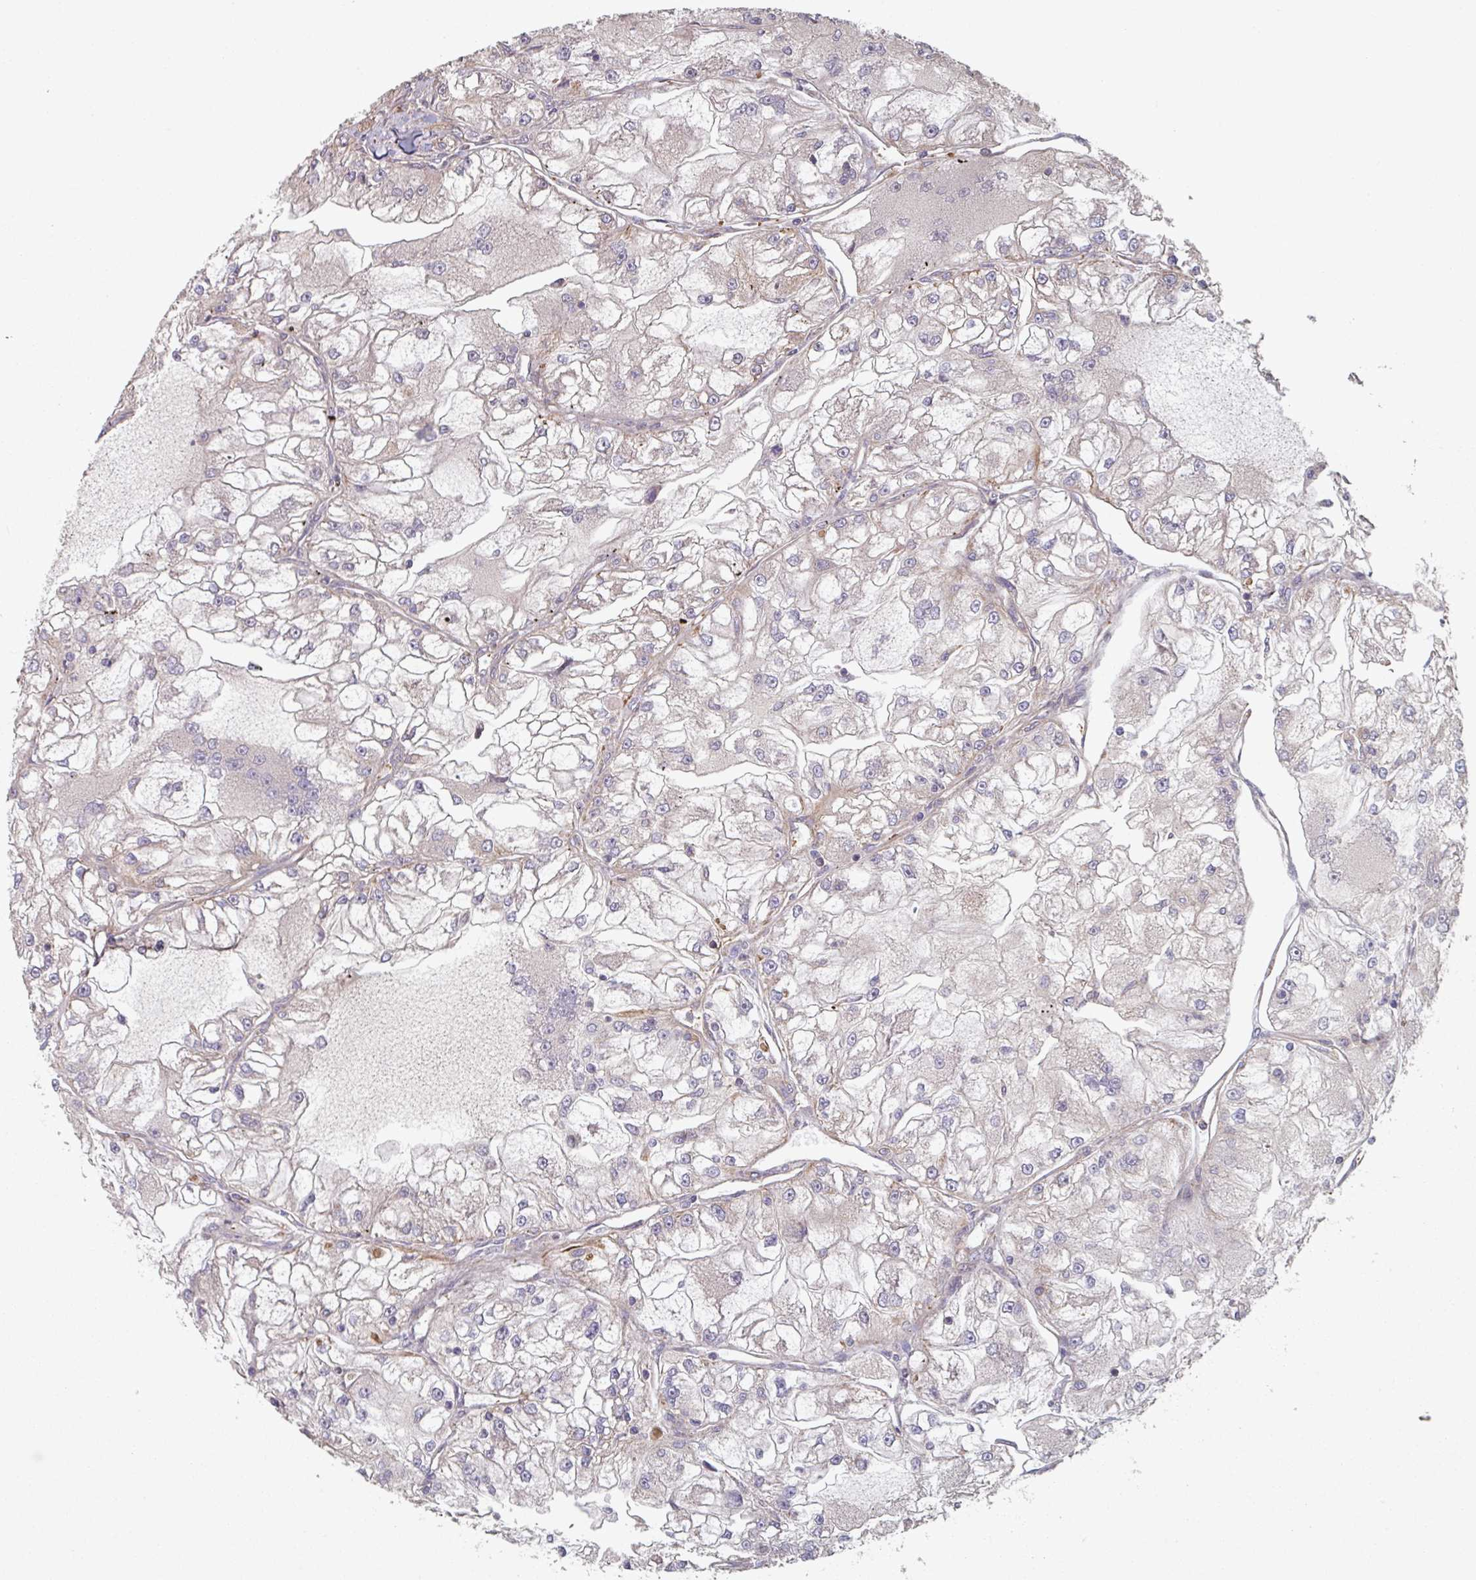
{"staining": {"intensity": "weak", "quantity": "<25%", "location": "cytoplasmic/membranous"}, "tissue": "renal cancer", "cell_type": "Tumor cells", "image_type": "cancer", "snomed": [{"axis": "morphology", "description": "Adenocarcinoma, NOS"}, {"axis": "topography", "description": "Kidney"}], "caption": "This image is of adenocarcinoma (renal) stained with immunohistochemistry to label a protein in brown with the nuclei are counter-stained blue. There is no staining in tumor cells.", "gene": "GSTA4", "patient": {"sex": "female", "age": 72}}